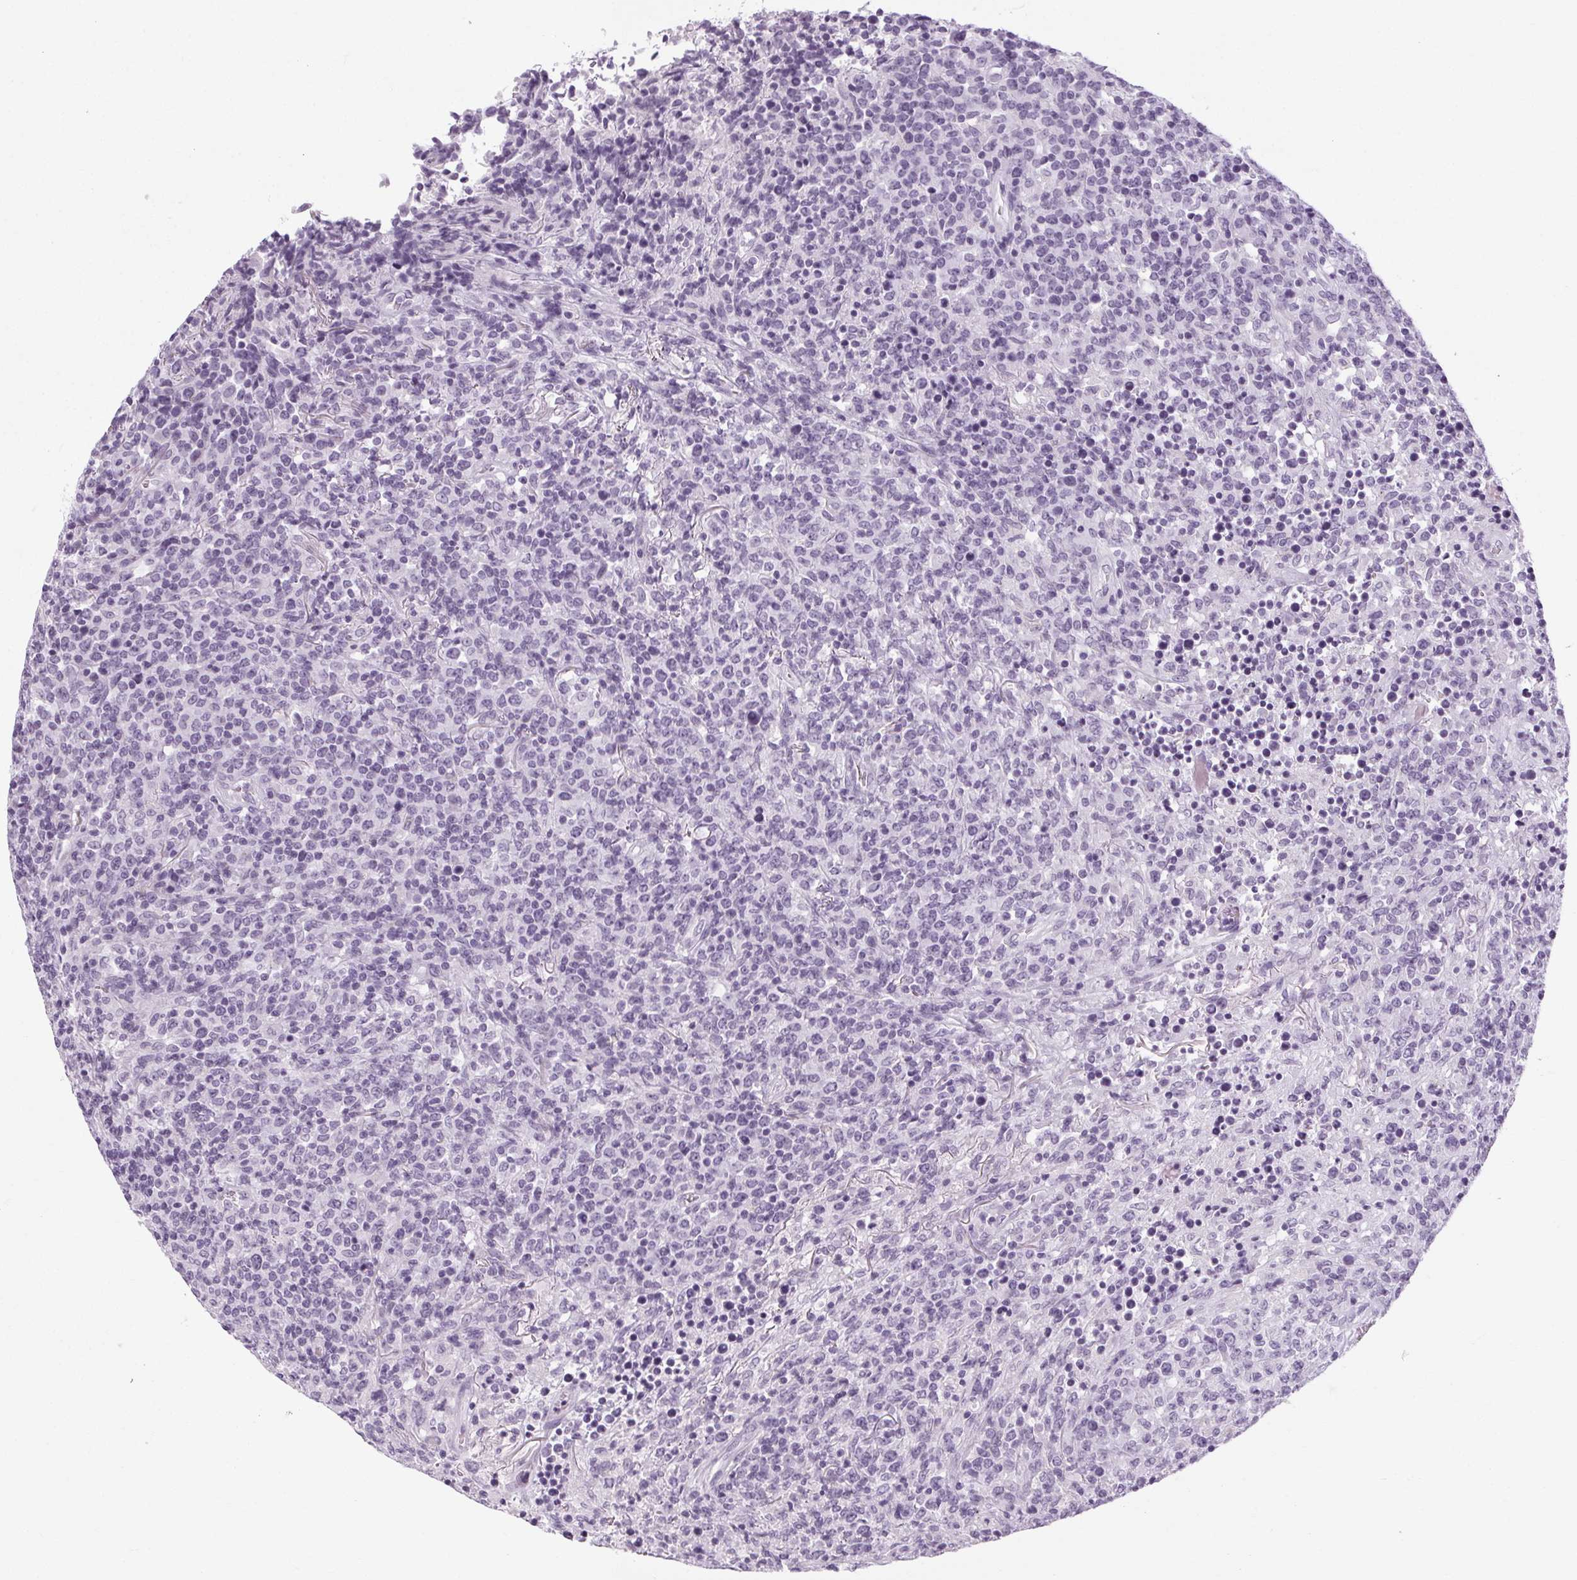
{"staining": {"intensity": "negative", "quantity": "none", "location": "none"}, "tissue": "lymphoma", "cell_type": "Tumor cells", "image_type": "cancer", "snomed": [{"axis": "morphology", "description": "Malignant lymphoma, non-Hodgkin's type, High grade"}, {"axis": "topography", "description": "Lung"}], "caption": "Protein analysis of high-grade malignant lymphoma, non-Hodgkin's type shows no significant expression in tumor cells.", "gene": "POMC", "patient": {"sex": "male", "age": 79}}